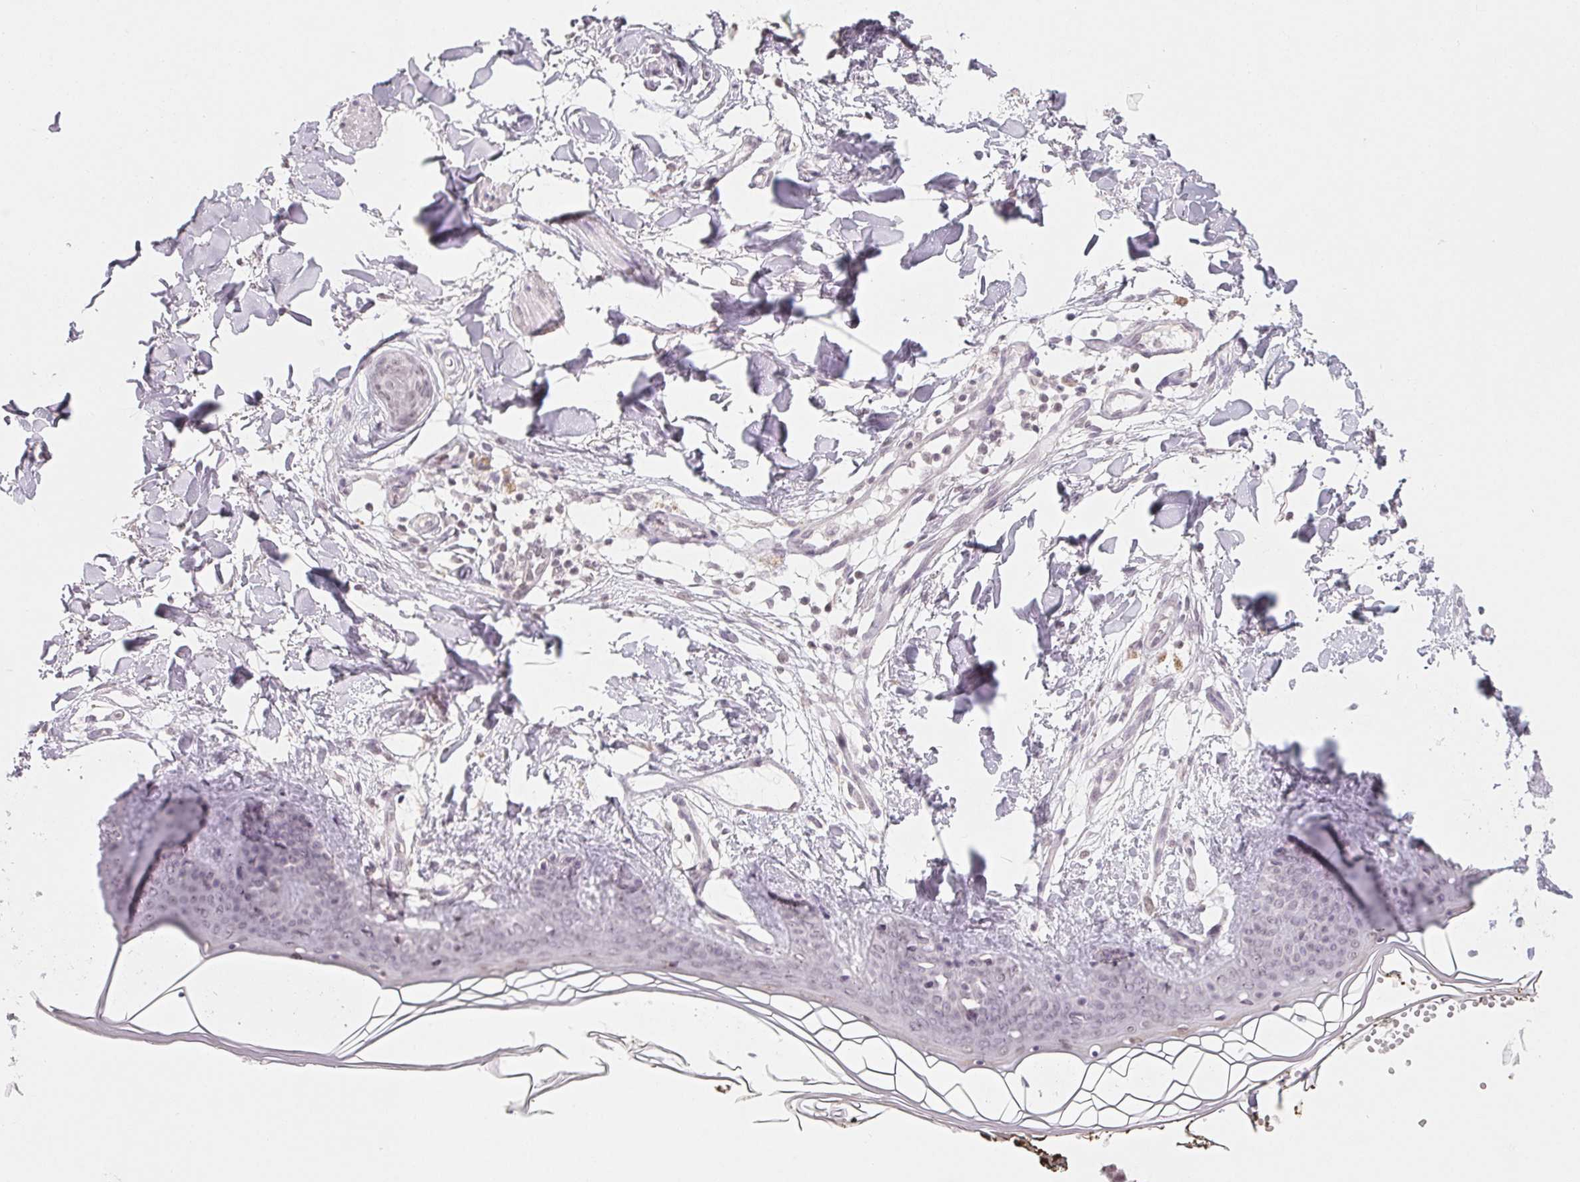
{"staining": {"intensity": "negative", "quantity": "none", "location": "none"}, "tissue": "skin", "cell_type": "Fibroblasts", "image_type": "normal", "snomed": [{"axis": "morphology", "description": "Normal tissue, NOS"}, {"axis": "topography", "description": "Skin"}], "caption": "Immunohistochemistry (IHC) of normal skin shows no expression in fibroblasts.", "gene": "NXF3", "patient": {"sex": "female", "age": 34}}